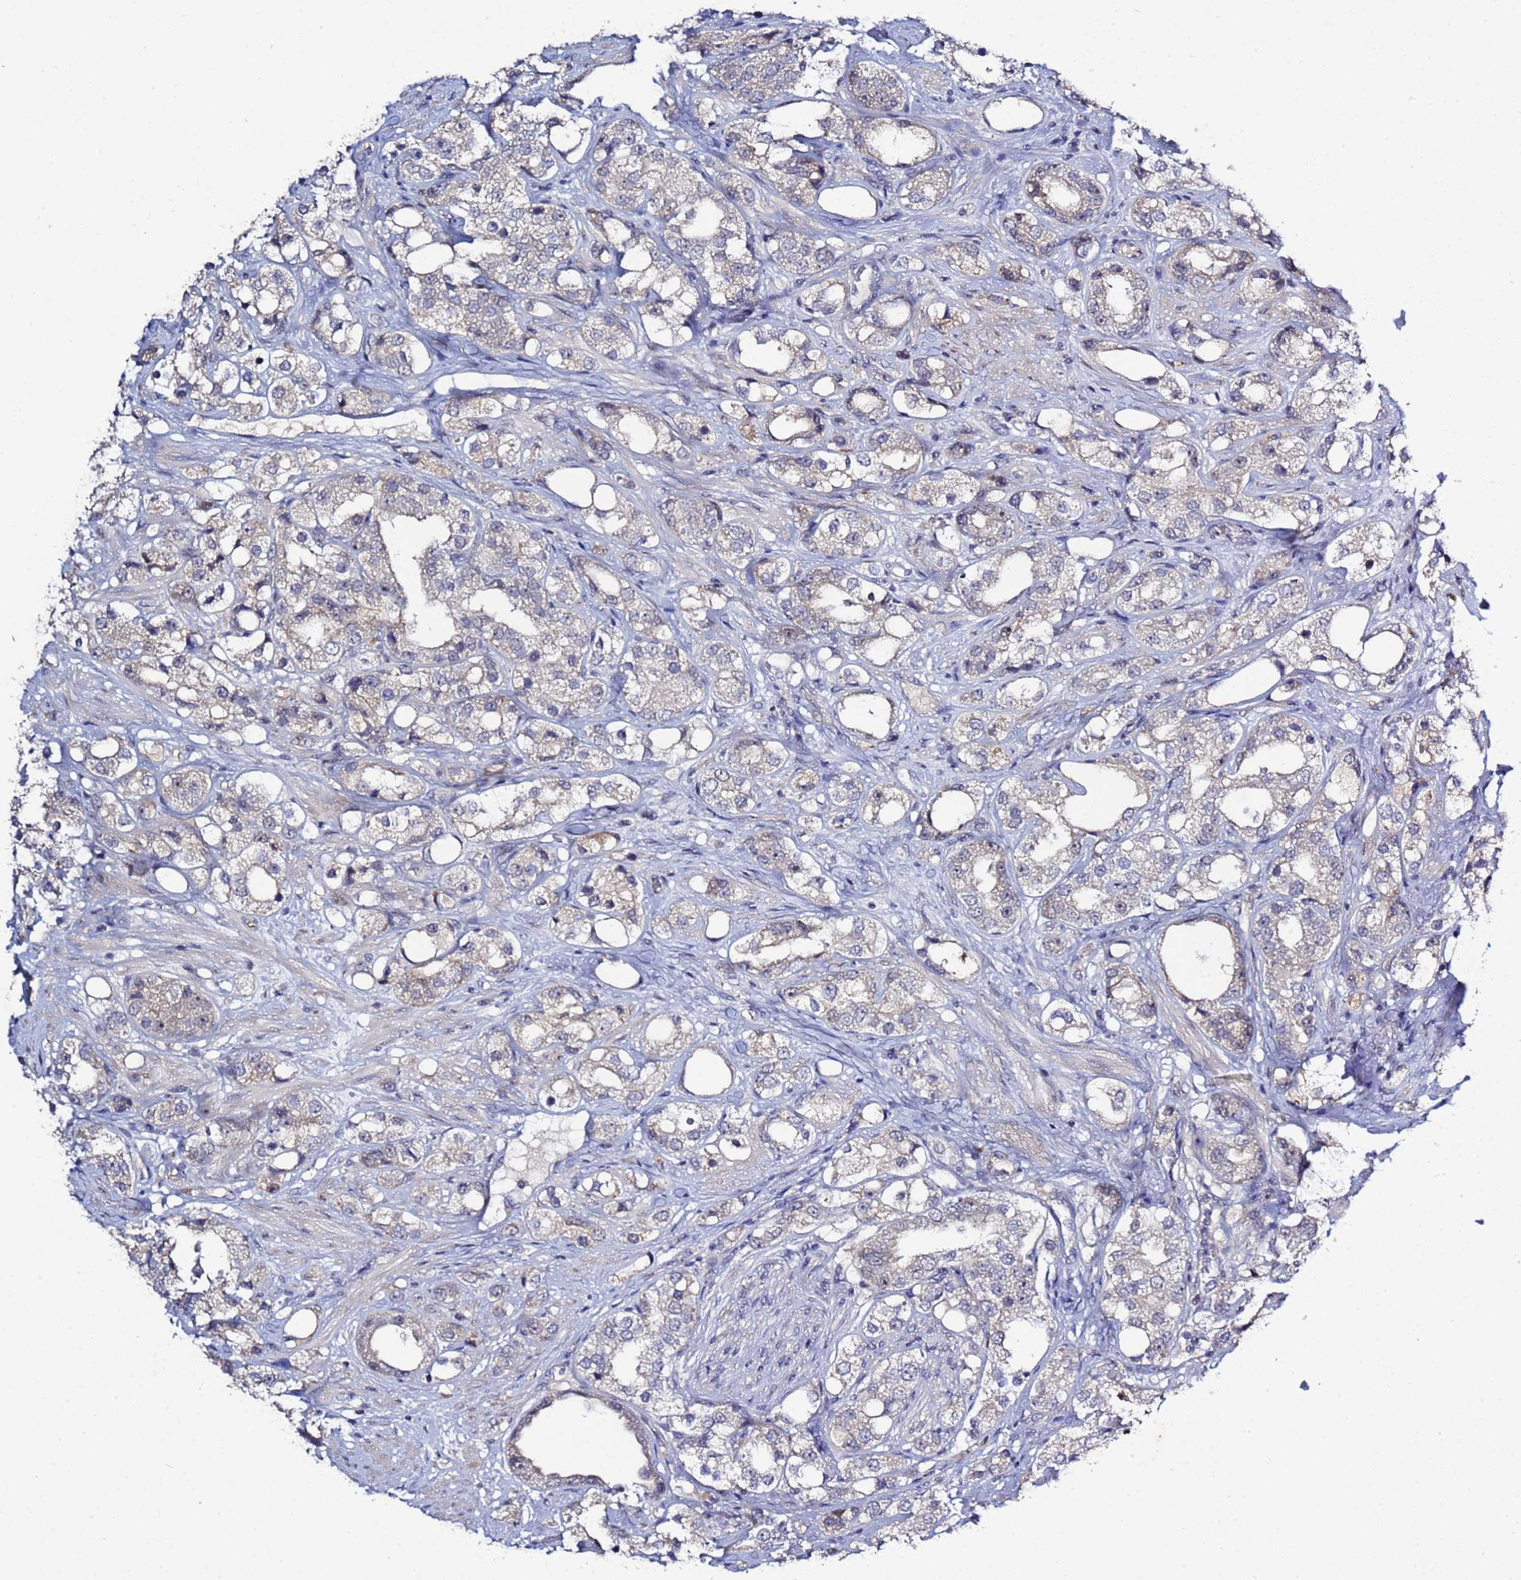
{"staining": {"intensity": "weak", "quantity": "<25%", "location": "cytoplasmic/membranous"}, "tissue": "prostate cancer", "cell_type": "Tumor cells", "image_type": "cancer", "snomed": [{"axis": "morphology", "description": "Adenocarcinoma, NOS"}, {"axis": "topography", "description": "Prostate"}], "caption": "The image exhibits no significant positivity in tumor cells of prostate cancer (adenocarcinoma).", "gene": "NOL8", "patient": {"sex": "male", "age": 79}}